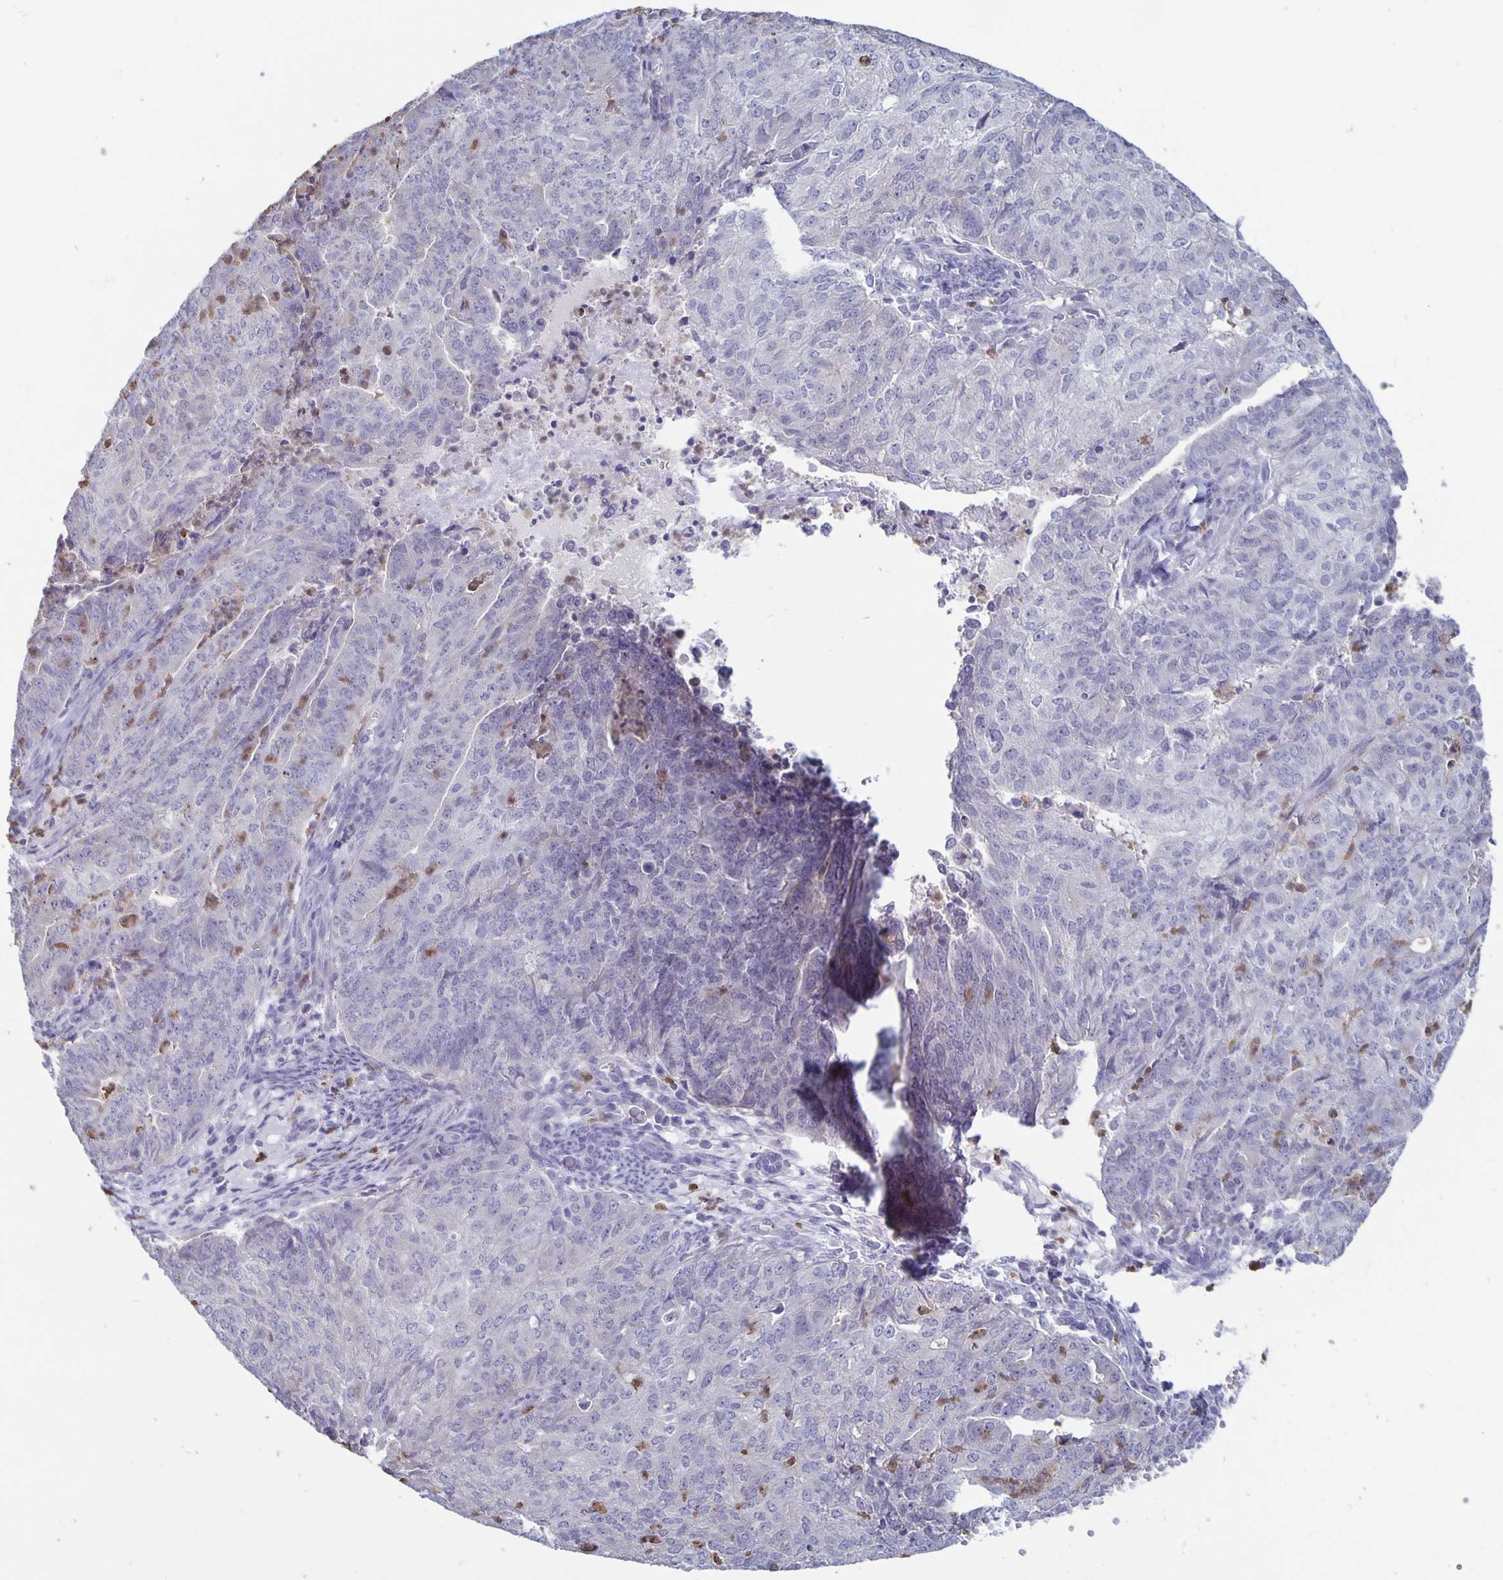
{"staining": {"intensity": "negative", "quantity": "none", "location": "none"}, "tissue": "endometrial cancer", "cell_type": "Tumor cells", "image_type": "cancer", "snomed": [{"axis": "morphology", "description": "Adenocarcinoma, NOS"}, {"axis": "topography", "description": "Endometrium"}], "caption": "Tumor cells show no significant staining in endometrial cancer (adenocarcinoma).", "gene": "PLCB3", "patient": {"sex": "female", "age": 82}}